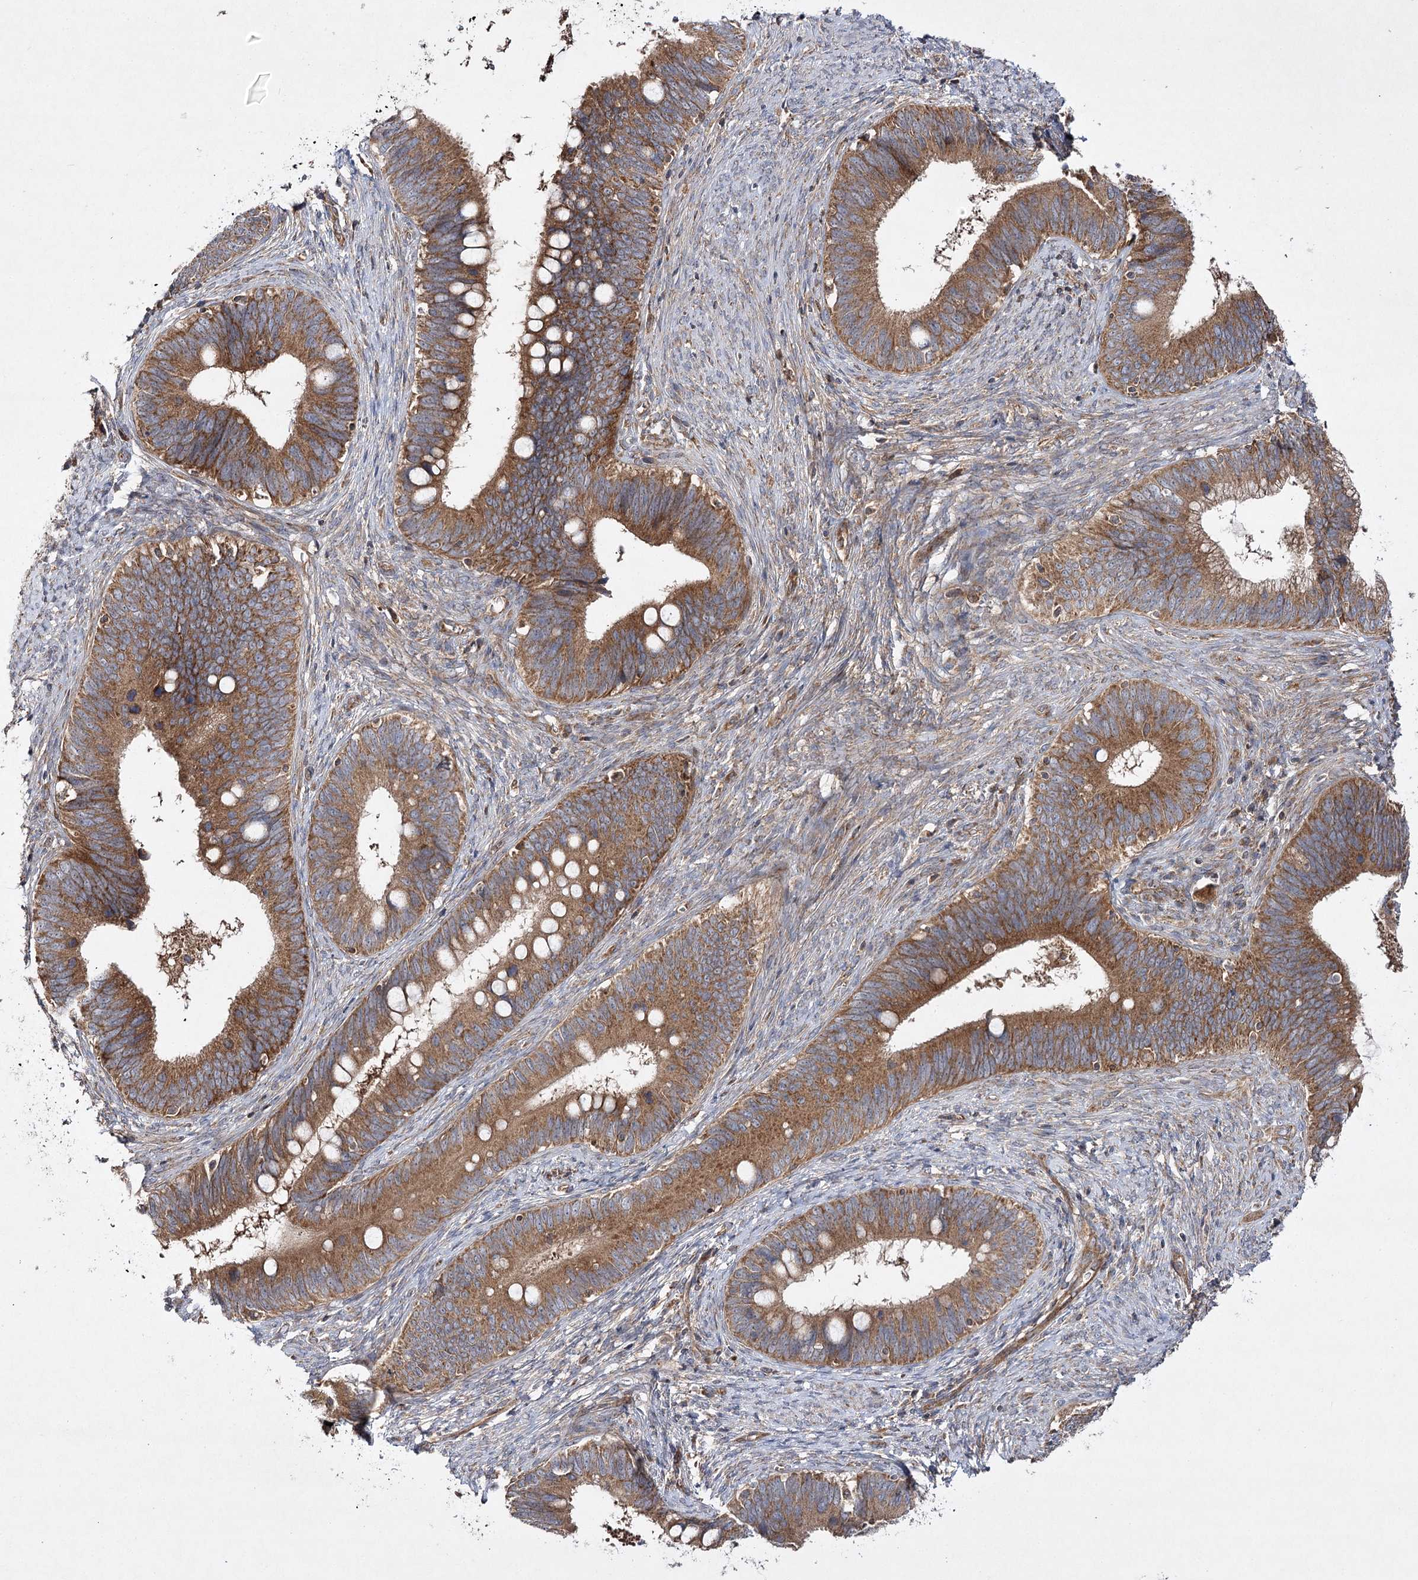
{"staining": {"intensity": "moderate", "quantity": ">75%", "location": "cytoplasmic/membranous"}, "tissue": "cervical cancer", "cell_type": "Tumor cells", "image_type": "cancer", "snomed": [{"axis": "morphology", "description": "Adenocarcinoma, NOS"}, {"axis": "topography", "description": "Cervix"}], "caption": "Cervical cancer stained for a protein reveals moderate cytoplasmic/membranous positivity in tumor cells.", "gene": "DNAJC13", "patient": {"sex": "female", "age": 42}}